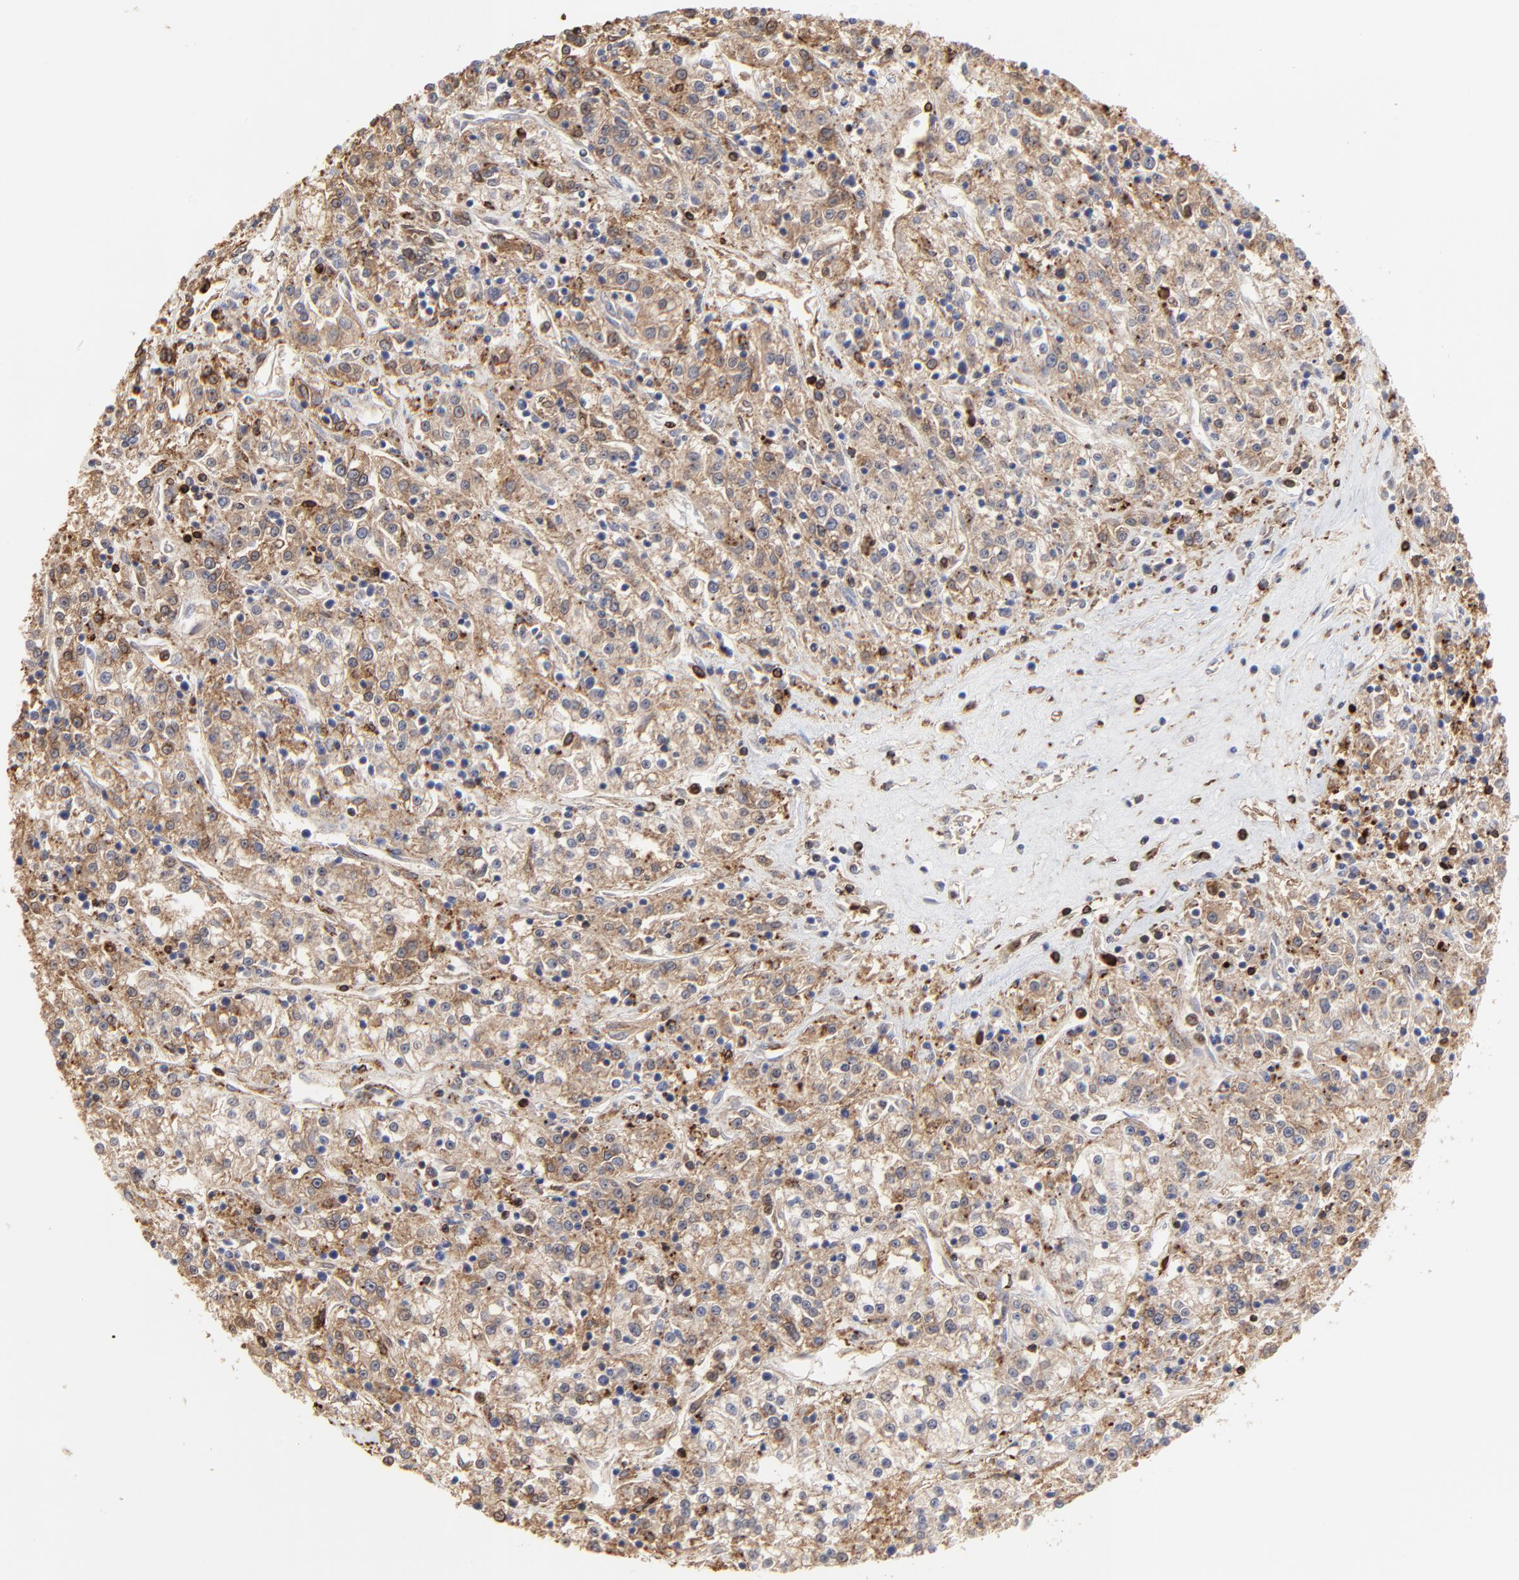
{"staining": {"intensity": "weak", "quantity": ">75%", "location": "cytoplasmic/membranous"}, "tissue": "renal cancer", "cell_type": "Tumor cells", "image_type": "cancer", "snomed": [{"axis": "morphology", "description": "Adenocarcinoma, NOS"}, {"axis": "topography", "description": "Kidney"}], "caption": "High-power microscopy captured an IHC micrograph of renal cancer, revealing weak cytoplasmic/membranous staining in approximately >75% of tumor cells.", "gene": "SLC6A14", "patient": {"sex": "female", "age": 76}}